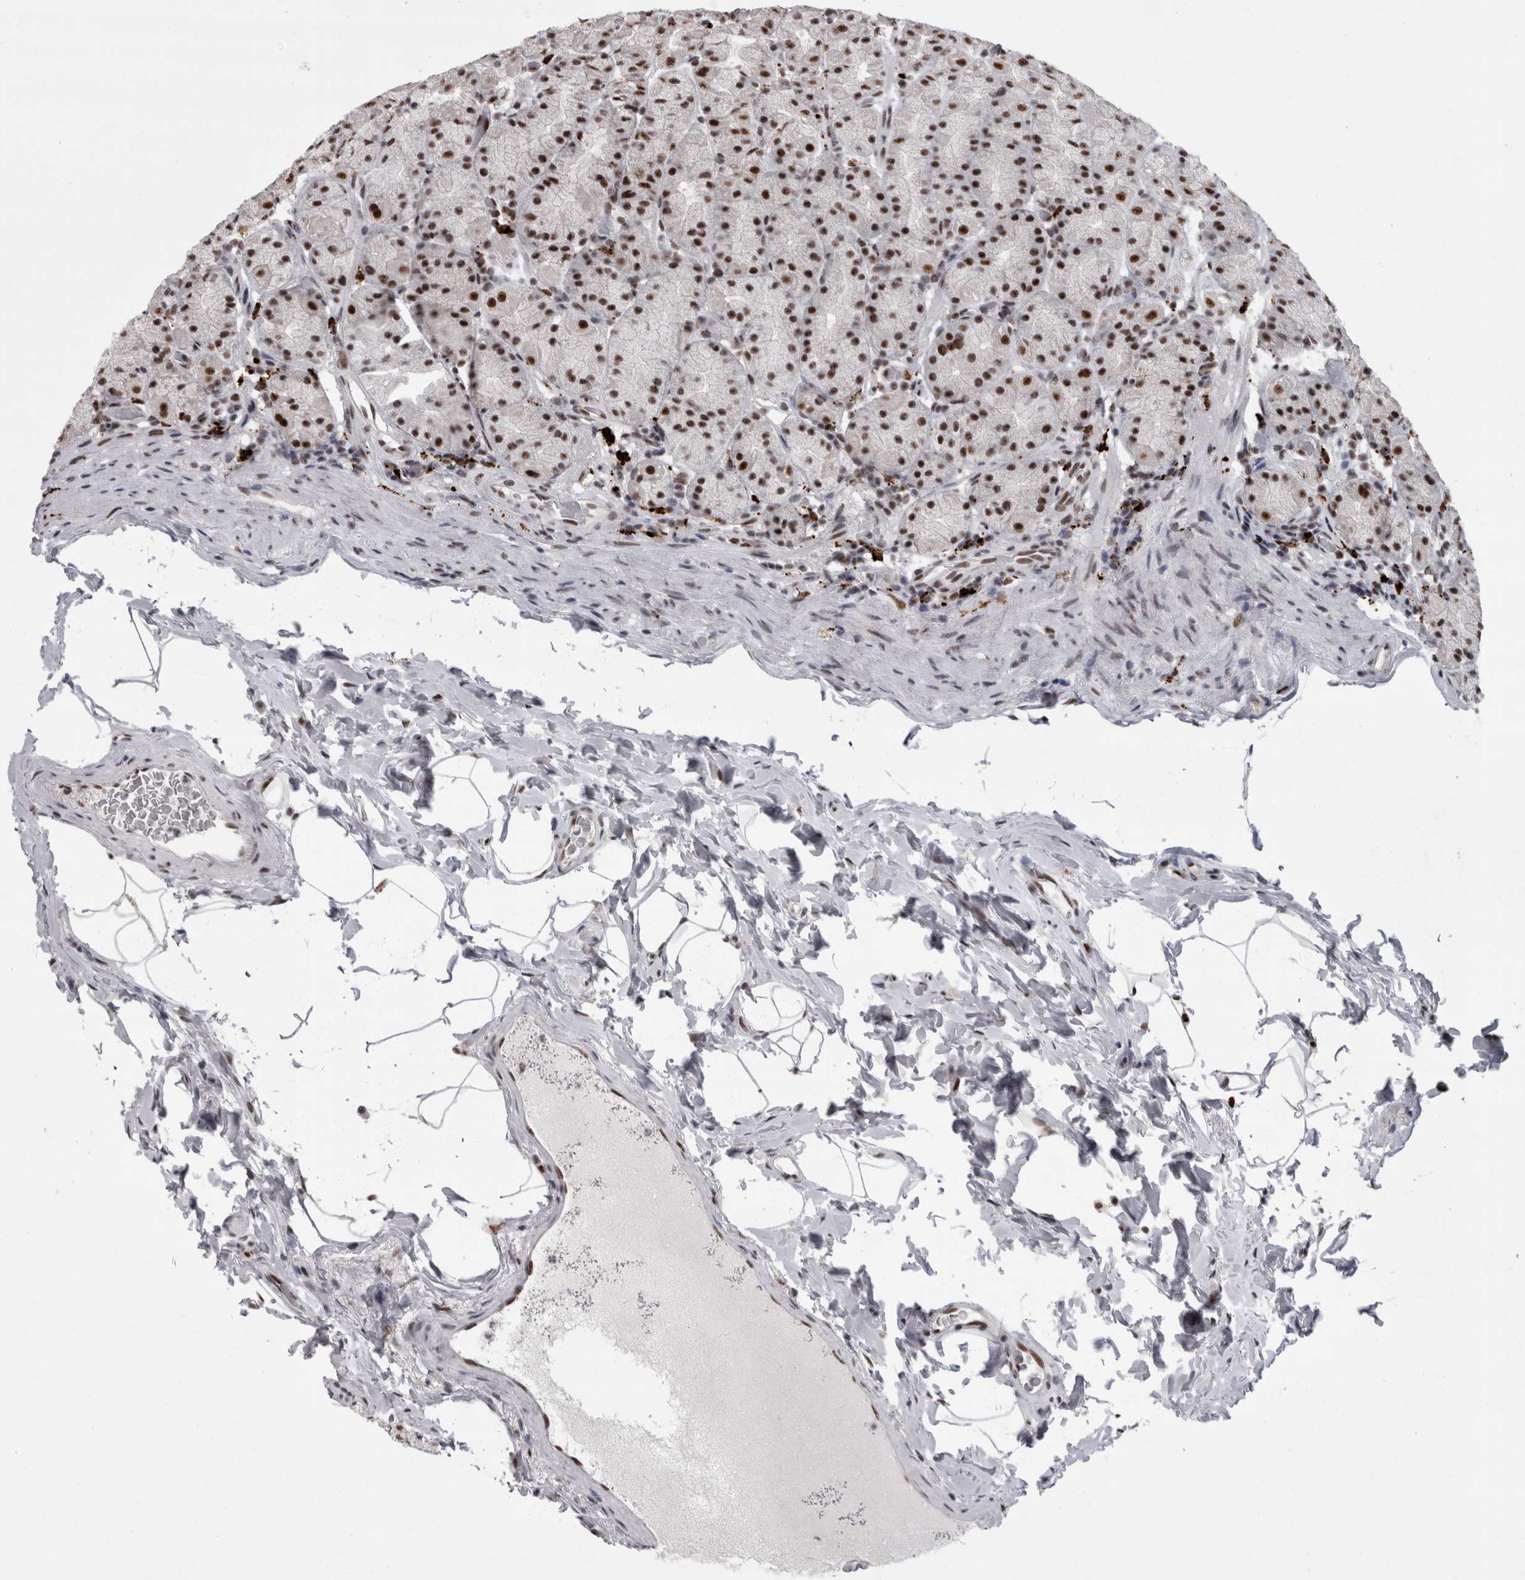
{"staining": {"intensity": "moderate", "quantity": ">75%", "location": "nuclear"}, "tissue": "stomach", "cell_type": "Glandular cells", "image_type": "normal", "snomed": [{"axis": "morphology", "description": "Normal tissue, NOS"}, {"axis": "topography", "description": "Stomach, upper"}], "caption": "Immunohistochemistry of unremarkable human stomach shows medium levels of moderate nuclear positivity in about >75% of glandular cells. Nuclei are stained in blue.", "gene": "SNRNP40", "patient": {"sex": "male", "age": 68}}